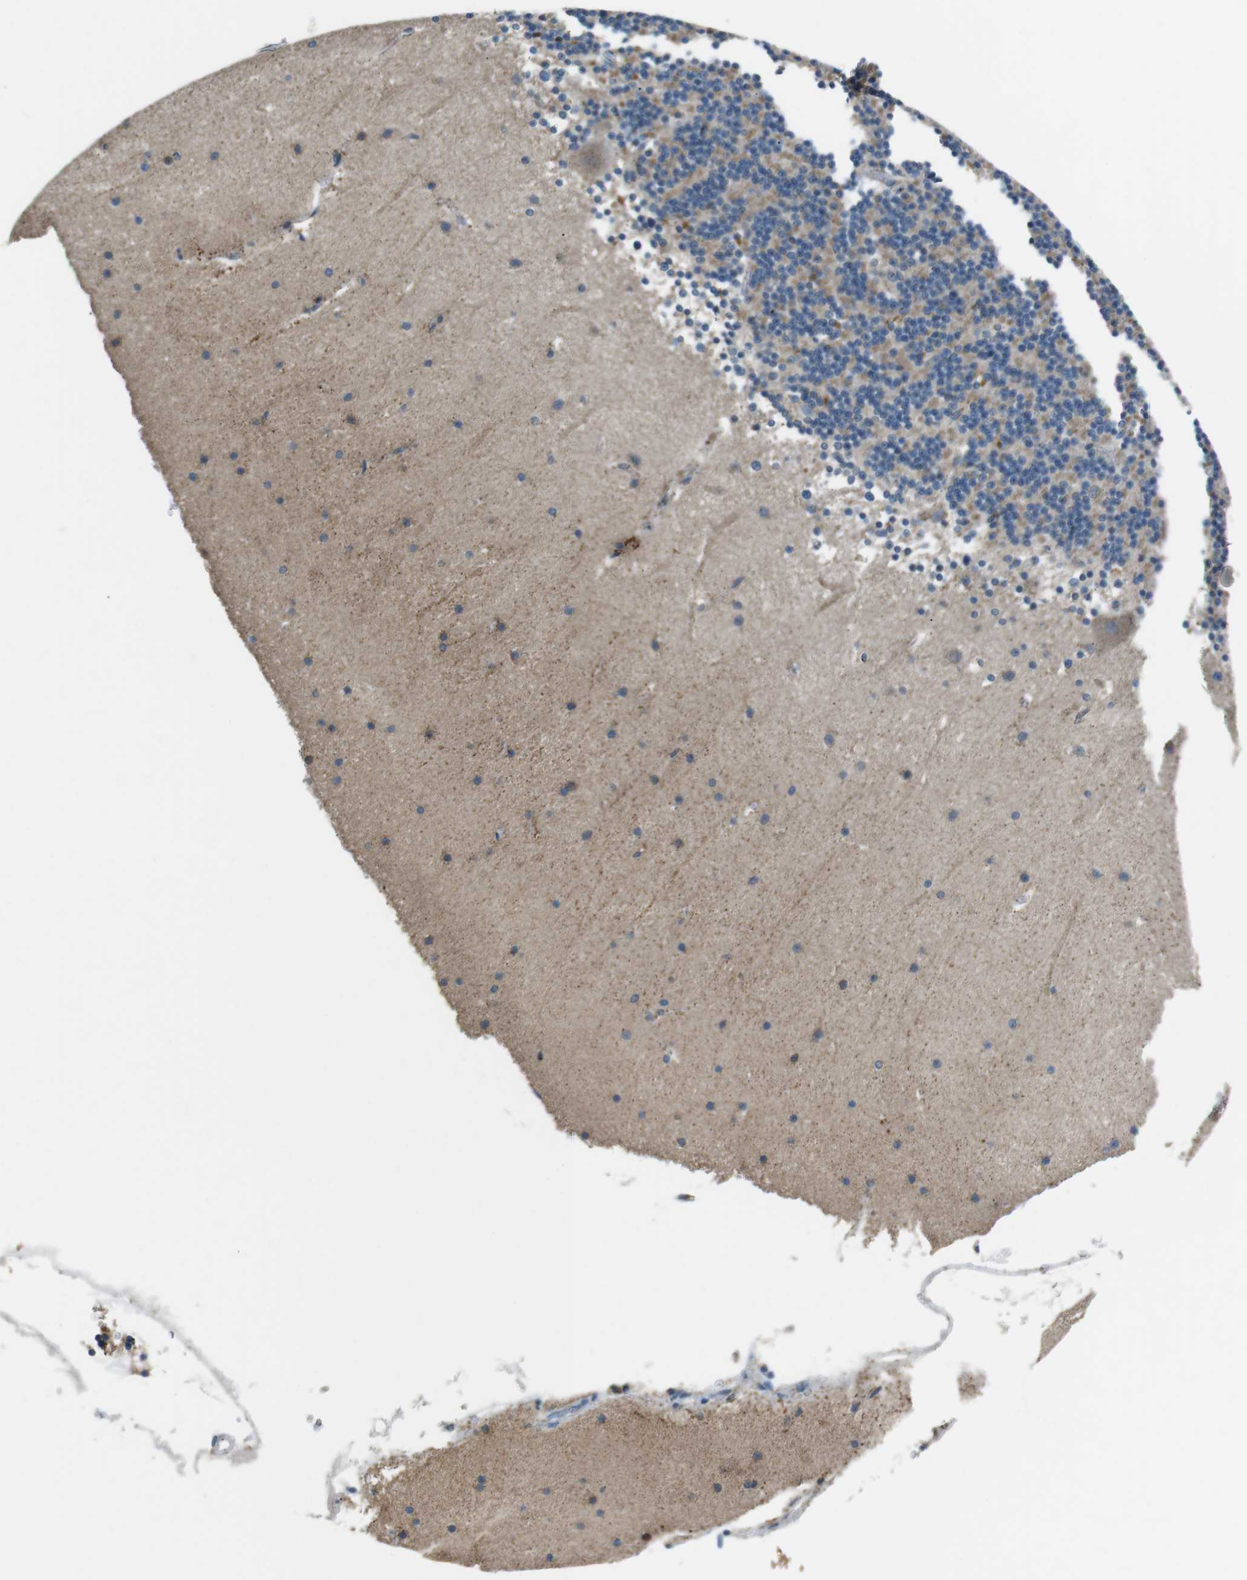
{"staining": {"intensity": "weak", "quantity": "25%-75%", "location": "cytoplasmic/membranous"}, "tissue": "cerebellum", "cell_type": "Cells in granular layer", "image_type": "normal", "snomed": [{"axis": "morphology", "description": "Normal tissue, NOS"}, {"axis": "topography", "description": "Cerebellum"}], "caption": "Immunohistochemical staining of benign cerebellum exhibits low levels of weak cytoplasmic/membranous staining in about 25%-75% of cells in granular layer.", "gene": "FAM3B", "patient": {"sex": "male", "age": 45}}